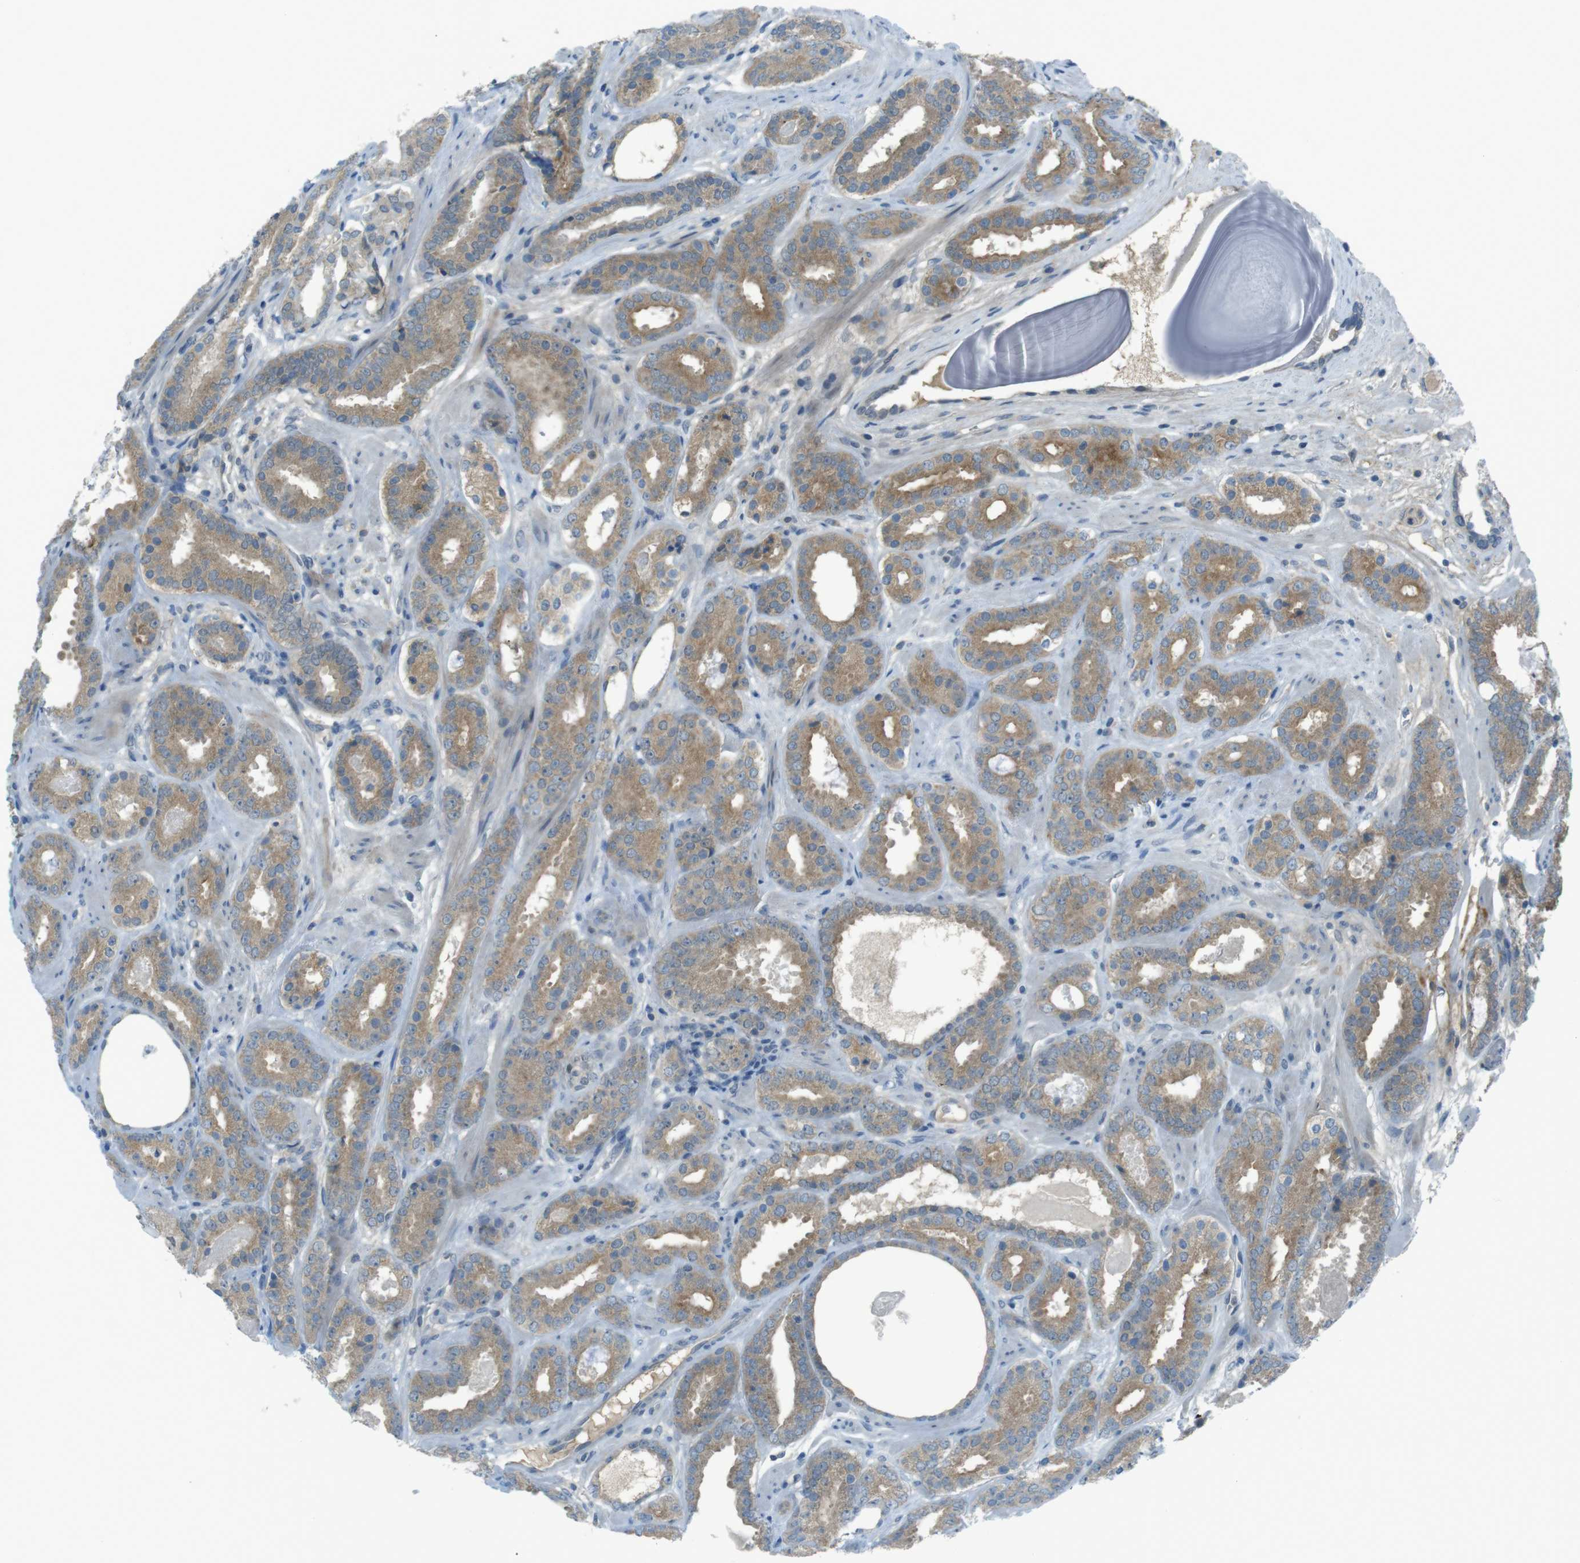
{"staining": {"intensity": "moderate", "quantity": ">75%", "location": "cytoplasmic/membranous"}, "tissue": "prostate cancer", "cell_type": "Tumor cells", "image_type": "cancer", "snomed": [{"axis": "morphology", "description": "Adenocarcinoma, Low grade"}, {"axis": "topography", "description": "Prostate"}], "caption": "Prostate low-grade adenocarcinoma tissue exhibits moderate cytoplasmic/membranous expression in approximately >75% of tumor cells, visualized by immunohistochemistry.", "gene": "ZDHHC20", "patient": {"sex": "male", "age": 69}}